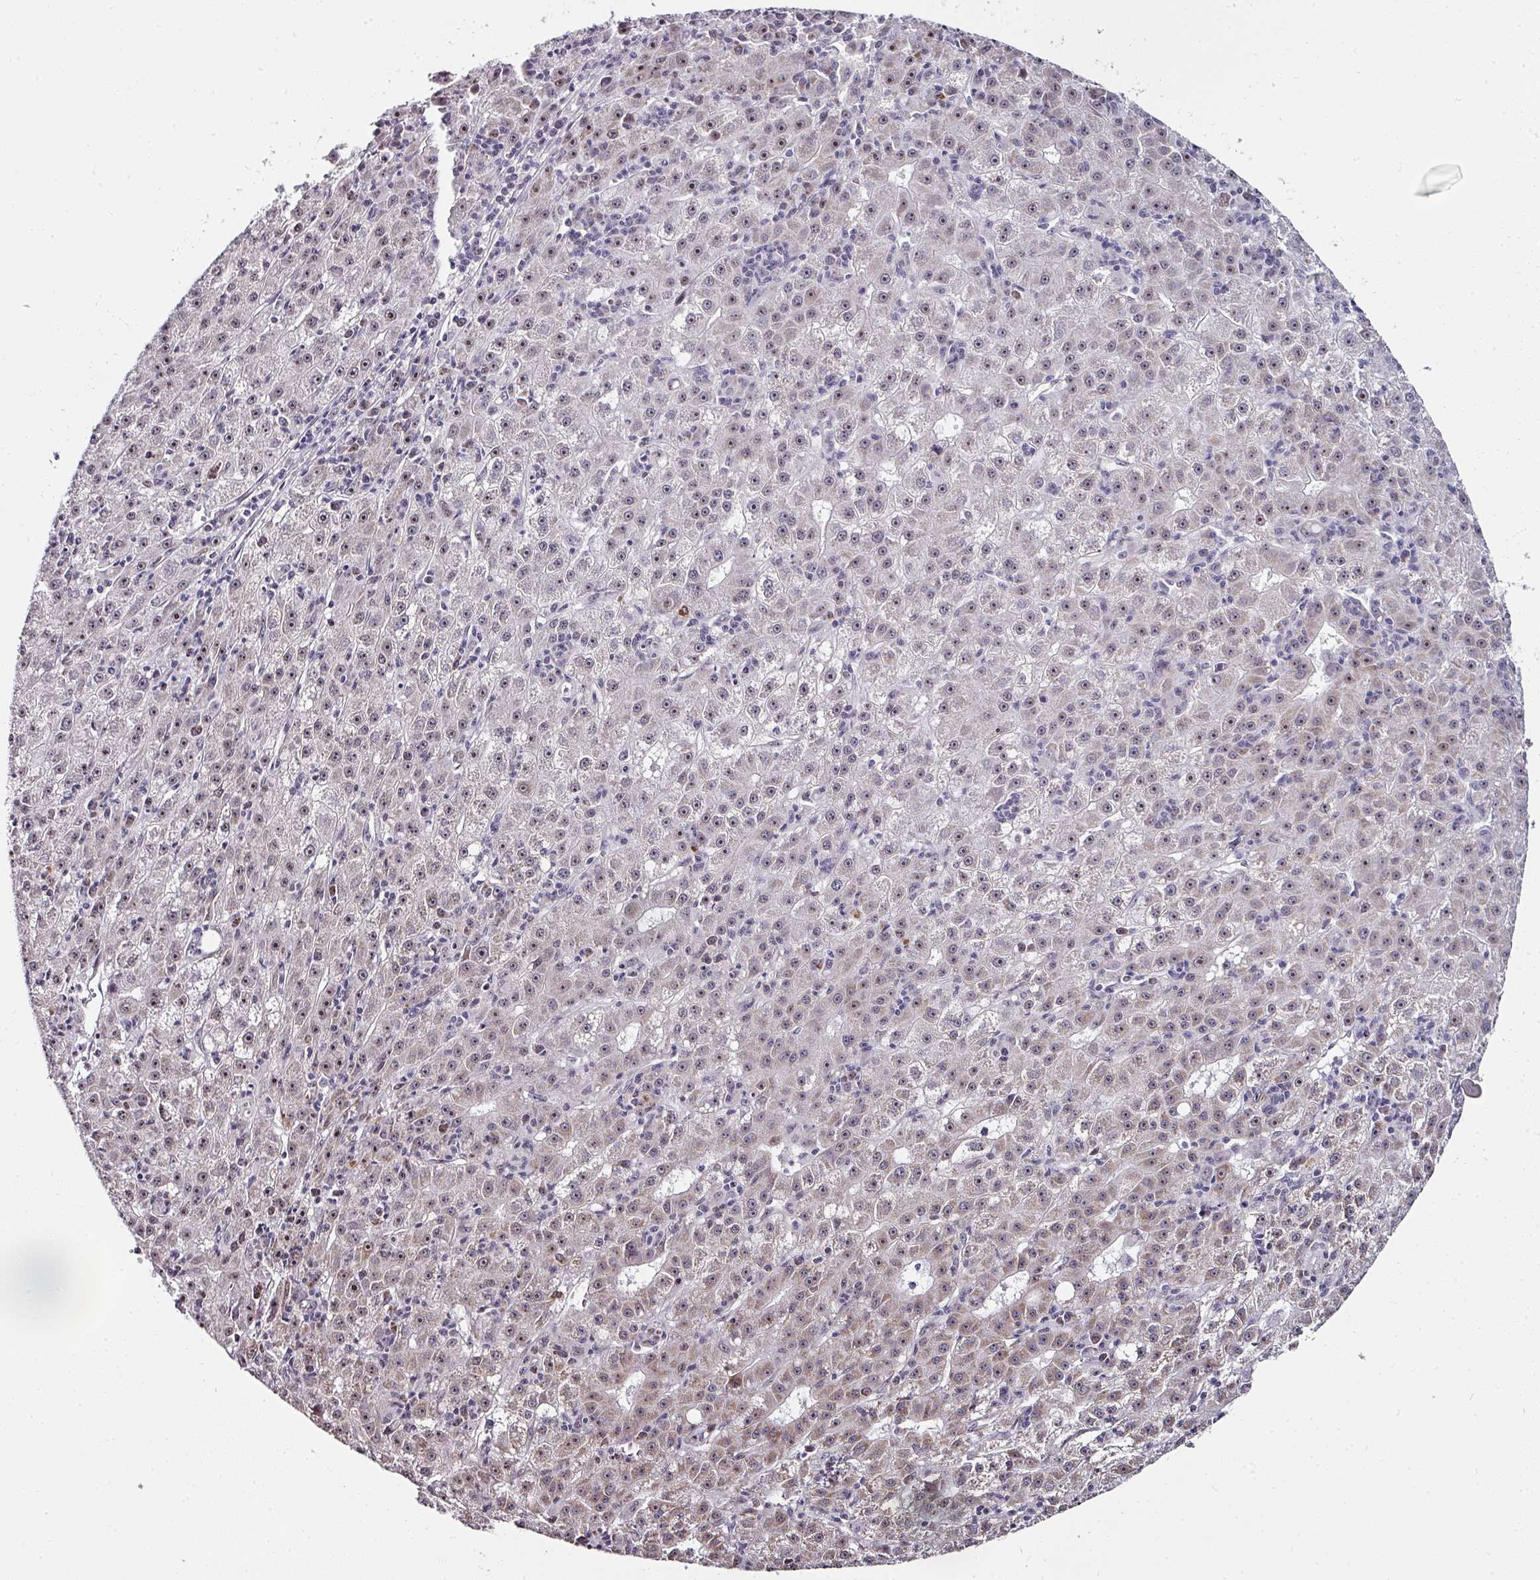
{"staining": {"intensity": "moderate", "quantity": ">75%", "location": "nuclear"}, "tissue": "liver cancer", "cell_type": "Tumor cells", "image_type": "cancer", "snomed": [{"axis": "morphology", "description": "Carcinoma, Hepatocellular, NOS"}, {"axis": "topography", "description": "Liver"}], "caption": "Immunohistochemistry of human liver cancer demonstrates medium levels of moderate nuclear expression in approximately >75% of tumor cells.", "gene": "NACC2", "patient": {"sex": "male", "age": 76}}